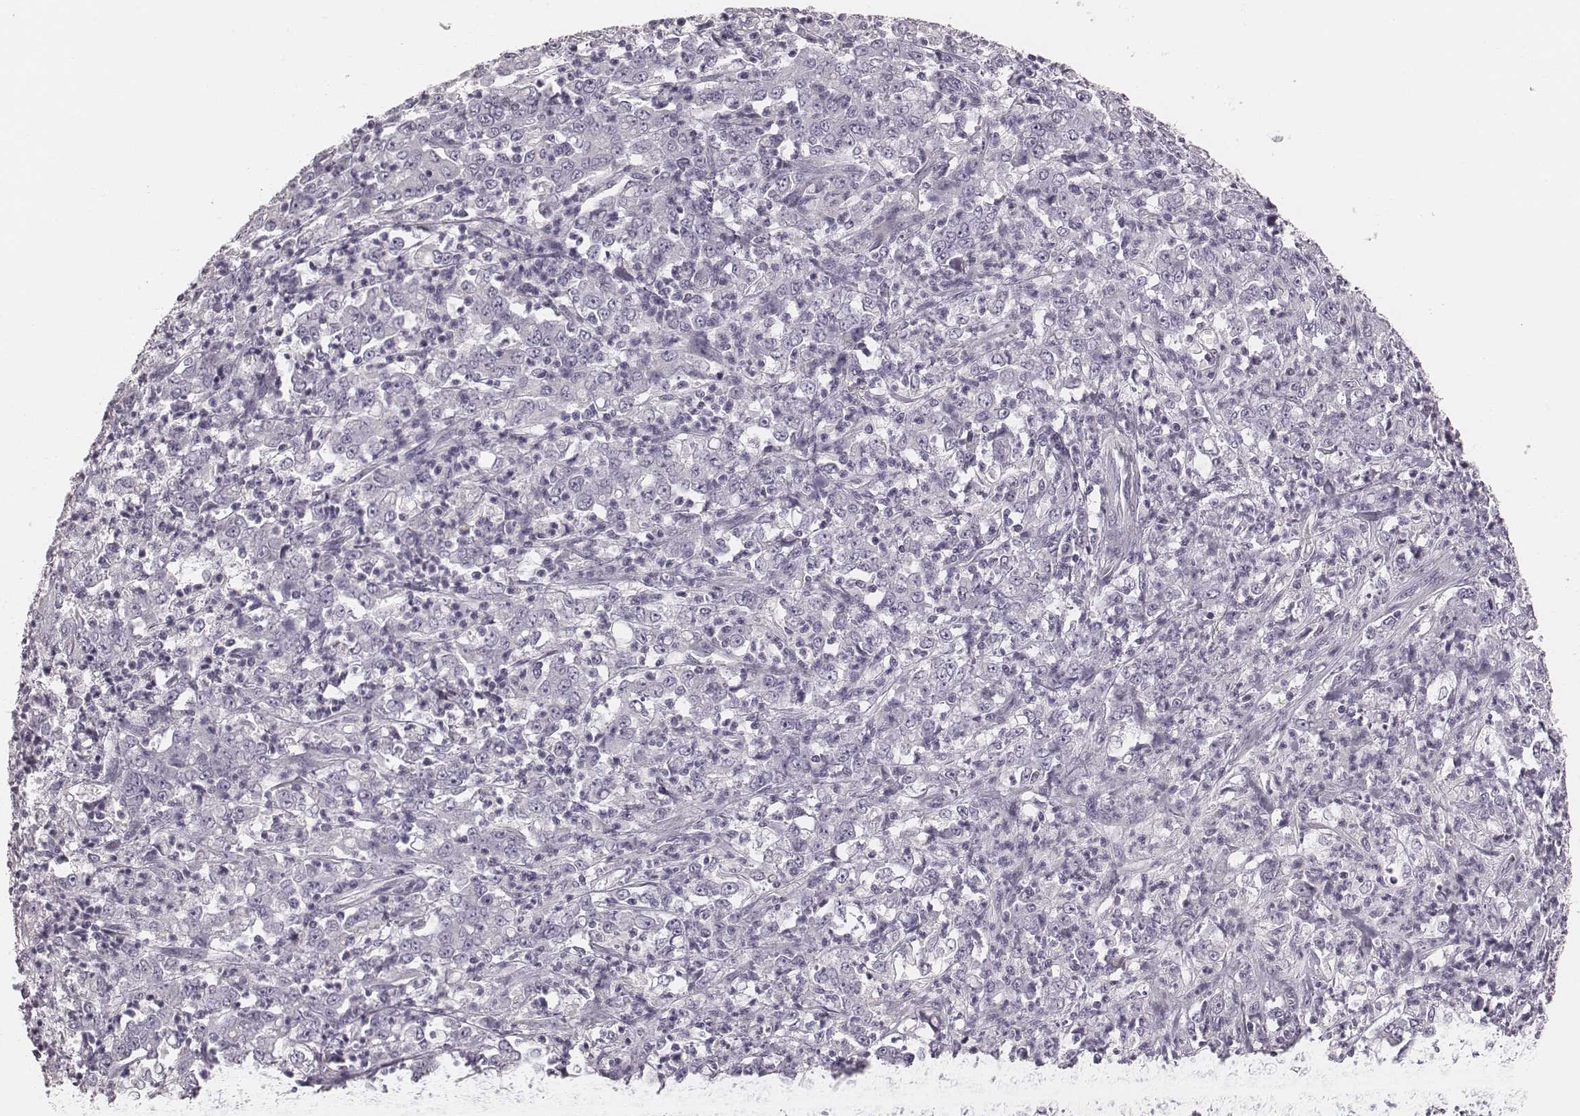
{"staining": {"intensity": "negative", "quantity": "none", "location": "none"}, "tissue": "stomach cancer", "cell_type": "Tumor cells", "image_type": "cancer", "snomed": [{"axis": "morphology", "description": "Adenocarcinoma, NOS"}, {"axis": "topography", "description": "Stomach, lower"}], "caption": "This is an immunohistochemistry (IHC) photomicrograph of human adenocarcinoma (stomach). There is no staining in tumor cells.", "gene": "S100Z", "patient": {"sex": "female", "age": 71}}